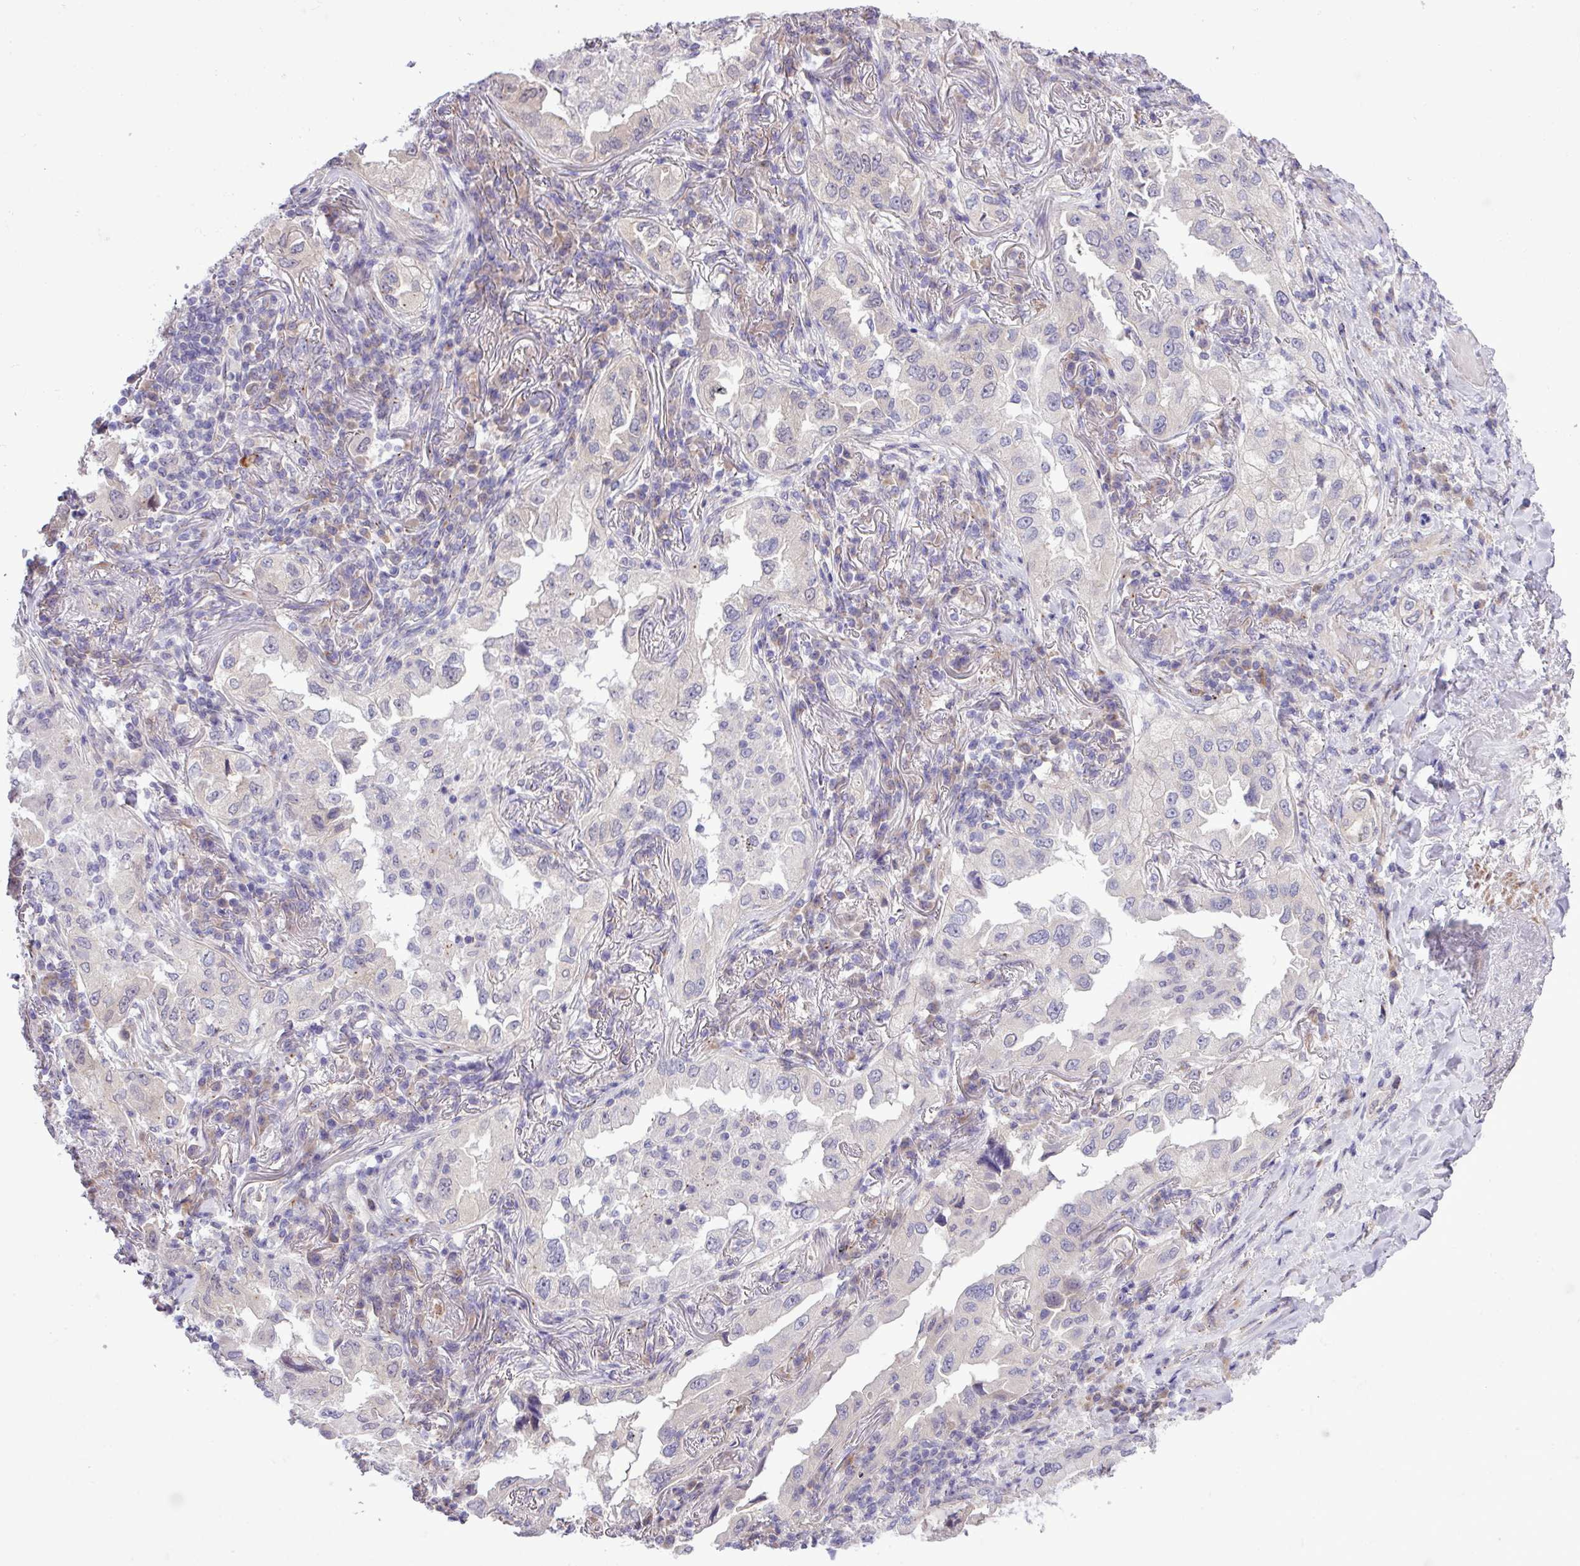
{"staining": {"intensity": "negative", "quantity": "none", "location": "none"}, "tissue": "lung cancer", "cell_type": "Tumor cells", "image_type": "cancer", "snomed": [{"axis": "morphology", "description": "Adenocarcinoma, NOS"}, {"axis": "topography", "description": "Lung"}], "caption": "Human adenocarcinoma (lung) stained for a protein using immunohistochemistry (IHC) shows no staining in tumor cells.", "gene": "SPINK8", "patient": {"sex": "female", "age": 69}}